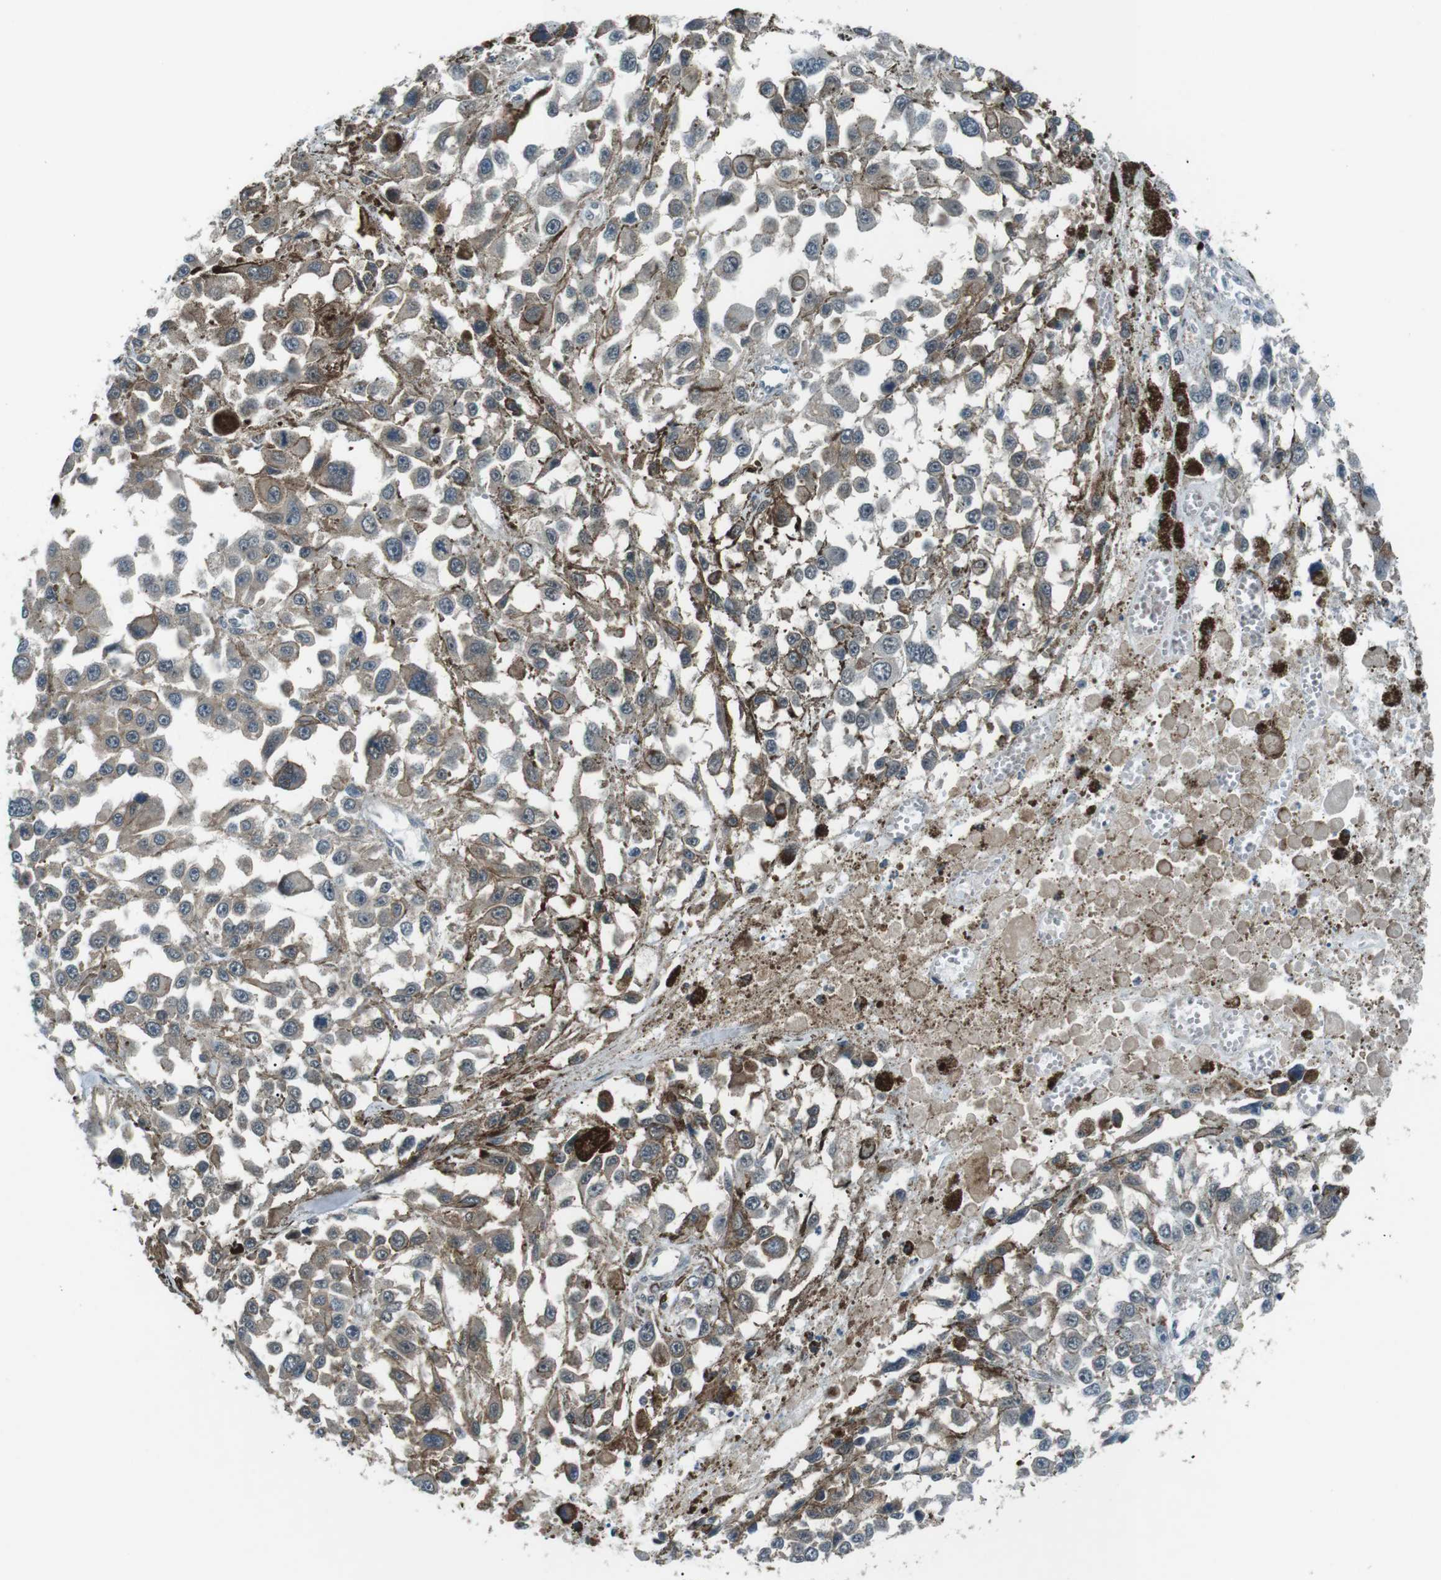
{"staining": {"intensity": "weak", "quantity": "<25%", "location": "cytoplasmic/membranous"}, "tissue": "melanoma", "cell_type": "Tumor cells", "image_type": "cancer", "snomed": [{"axis": "morphology", "description": "Malignant melanoma, Metastatic site"}, {"axis": "topography", "description": "Lymph node"}], "caption": "Immunohistochemistry (IHC) image of human melanoma stained for a protein (brown), which shows no staining in tumor cells.", "gene": "LRIG2", "patient": {"sex": "male", "age": 59}}